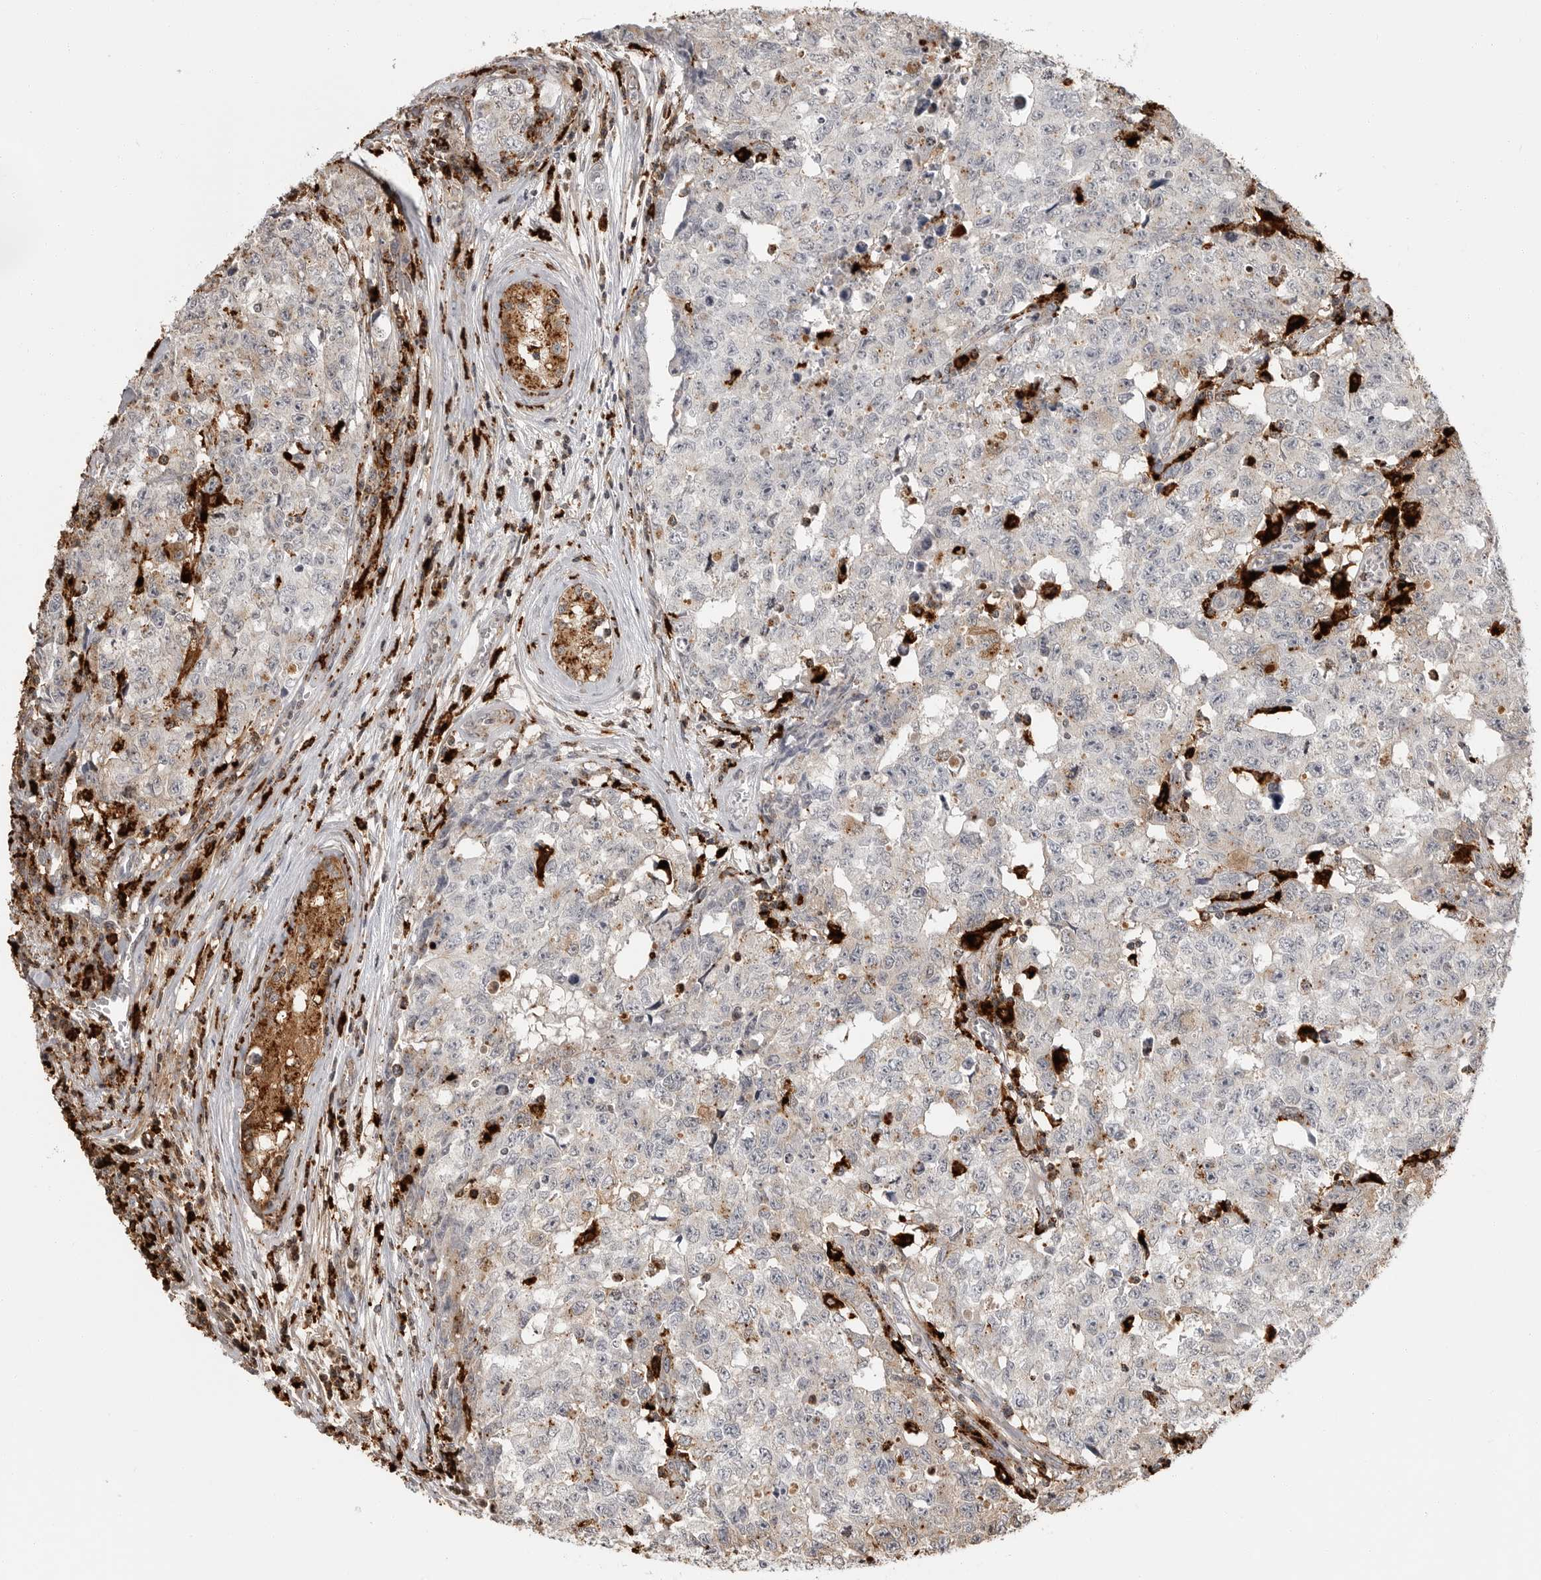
{"staining": {"intensity": "weak", "quantity": "<25%", "location": "cytoplasmic/membranous"}, "tissue": "testis cancer", "cell_type": "Tumor cells", "image_type": "cancer", "snomed": [{"axis": "morphology", "description": "Carcinoma, Embryonal, NOS"}, {"axis": "topography", "description": "Testis"}], "caption": "Immunohistochemistry micrograph of testis embryonal carcinoma stained for a protein (brown), which reveals no staining in tumor cells.", "gene": "IFI30", "patient": {"sex": "male", "age": 28}}